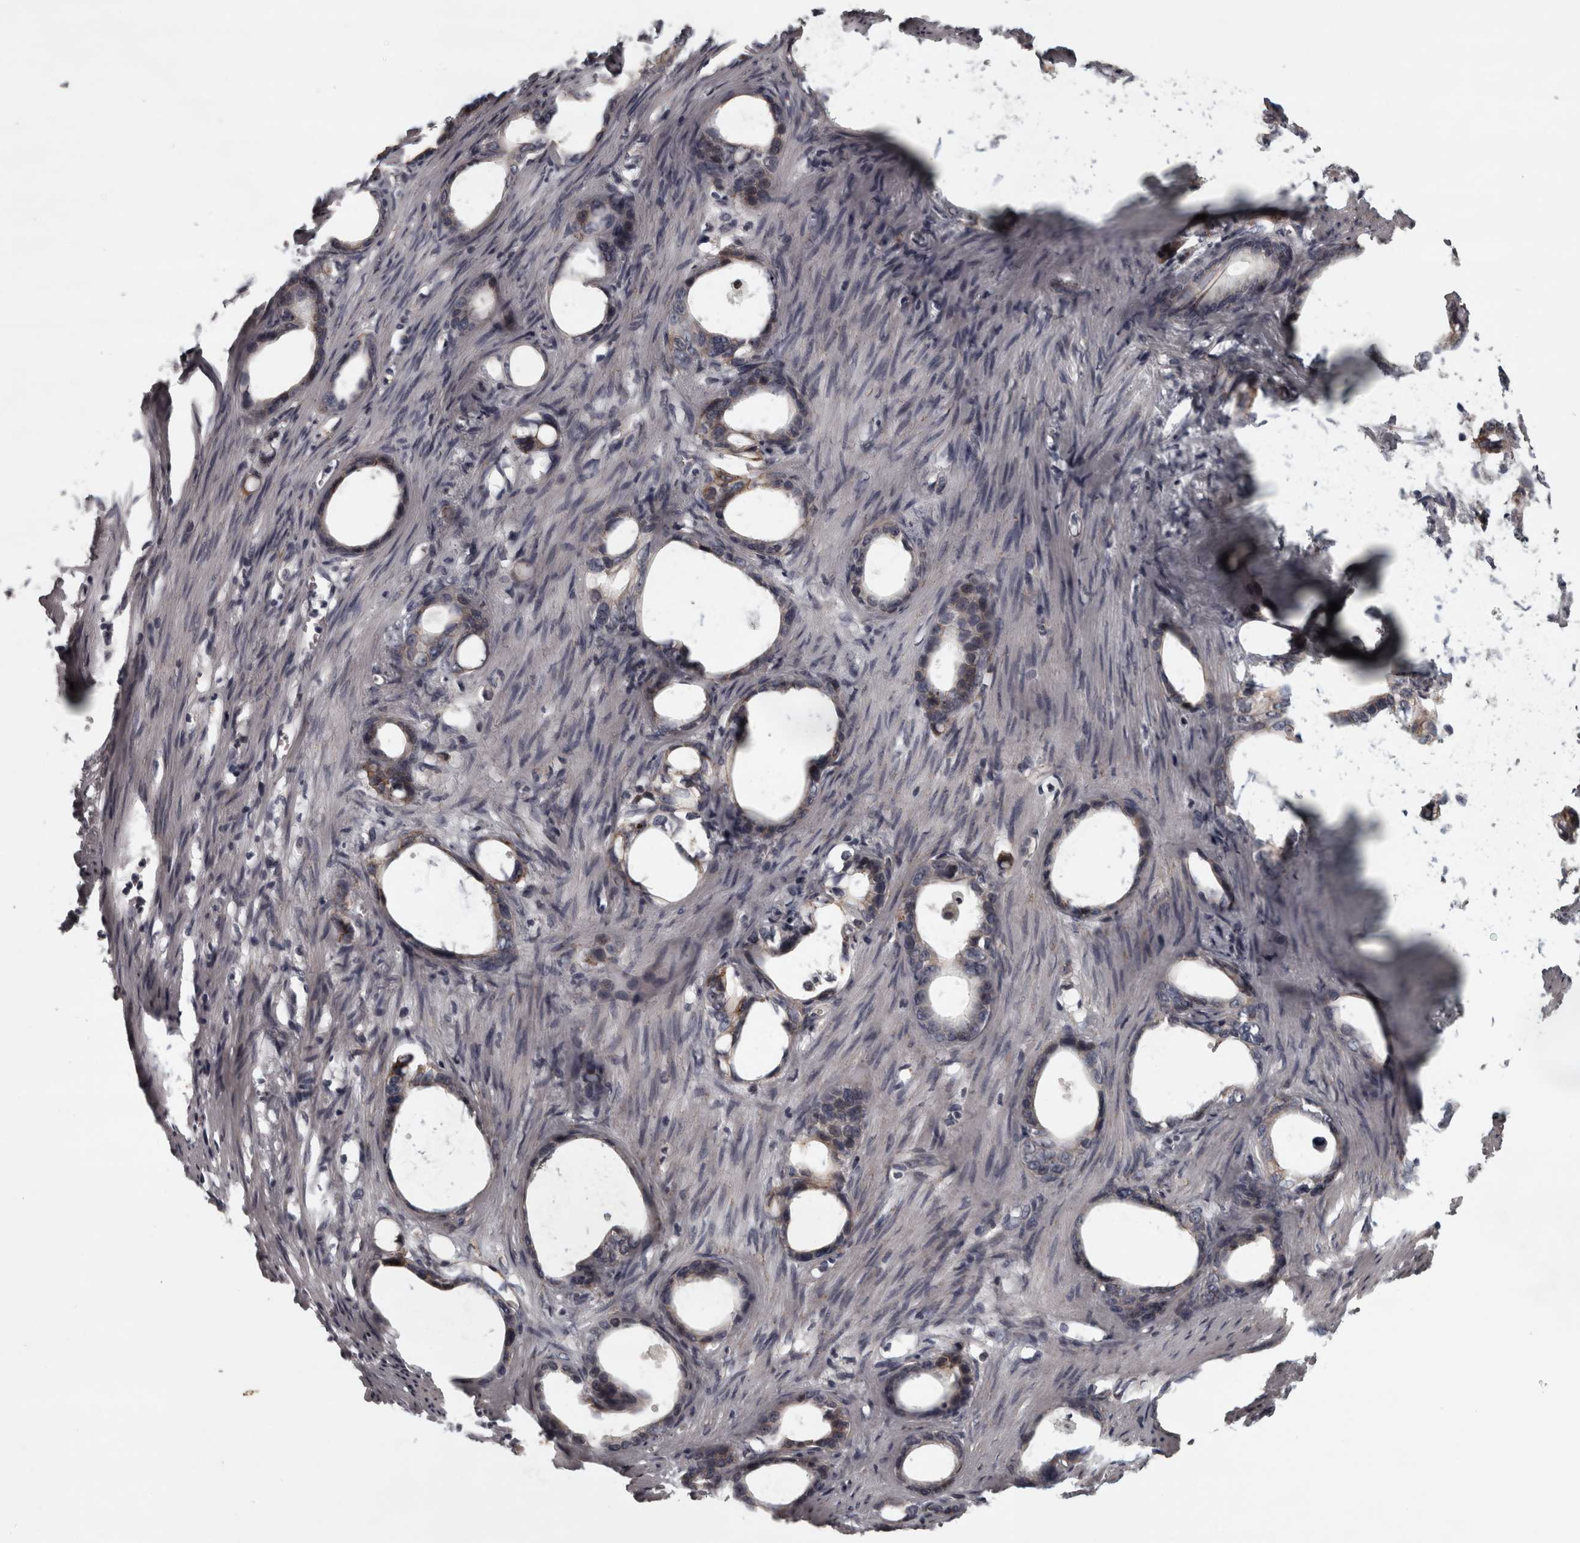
{"staining": {"intensity": "weak", "quantity": "<25%", "location": "cytoplasmic/membranous"}, "tissue": "stomach cancer", "cell_type": "Tumor cells", "image_type": "cancer", "snomed": [{"axis": "morphology", "description": "Adenocarcinoma, NOS"}, {"axis": "topography", "description": "Stomach"}], "caption": "Image shows no protein expression in tumor cells of stomach cancer tissue. (DAB (3,3'-diaminobenzidine) IHC with hematoxylin counter stain).", "gene": "PCDH17", "patient": {"sex": "female", "age": 75}}